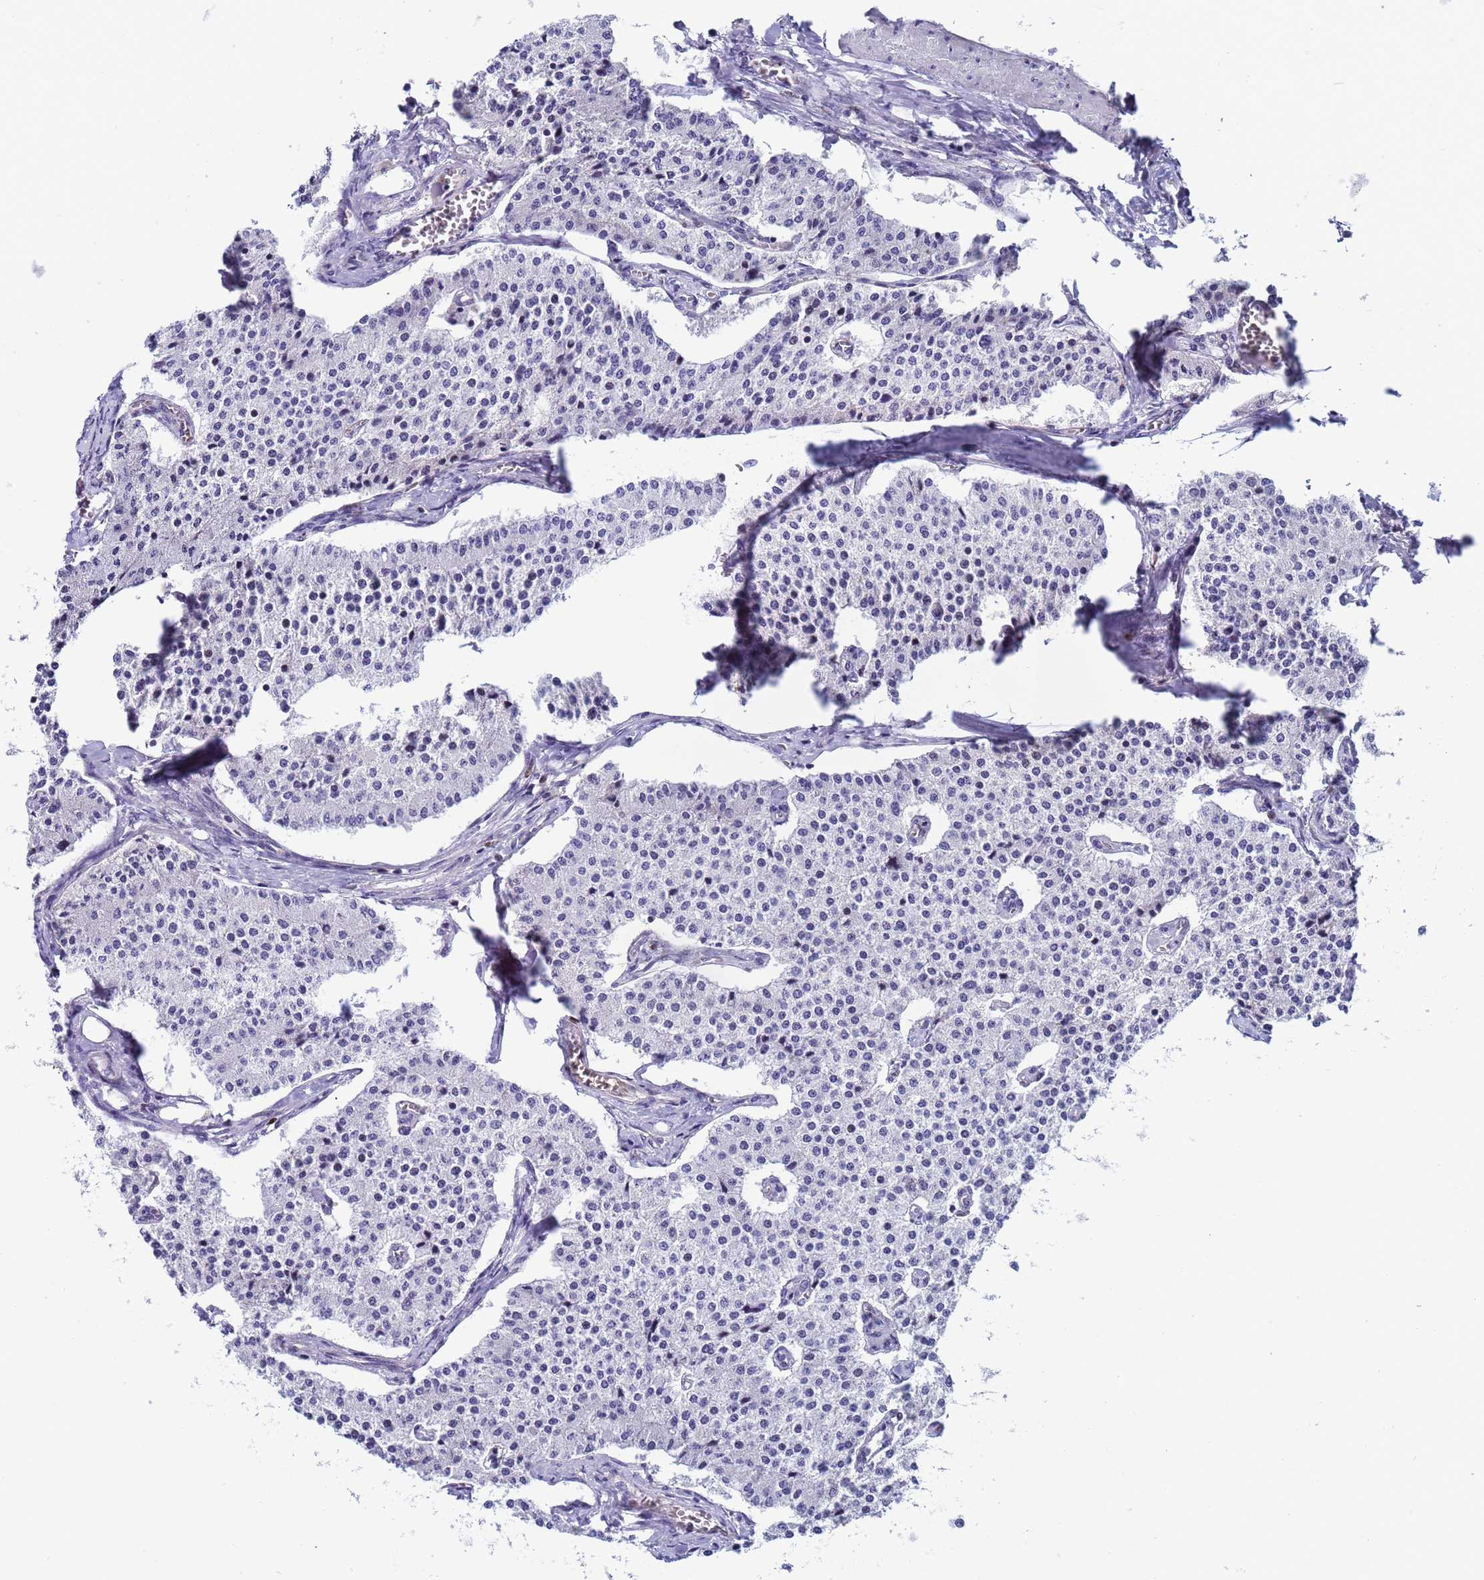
{"staining": {"intensity": "negative", "quantity": "none", "location": "none"}, "tissue": "carcinoid", "cell_type": "Tumor cells", "image_type": "cancer", "snomed": [{"axis": "morphology", "description": "Carcinoid, malignant, NOS"}, {"axis": "topography", "description": "Colon"}], "caption": "Protein analysis of malignant carcinoid demonstrates no significant staining in tumor cells. Brightfield microscopy of IHC stained with DAB (brown) and hematoxylin (blue), captured at high magnification.", "gene": "POP5", "patient": {"sex": "female", "age": 52}}